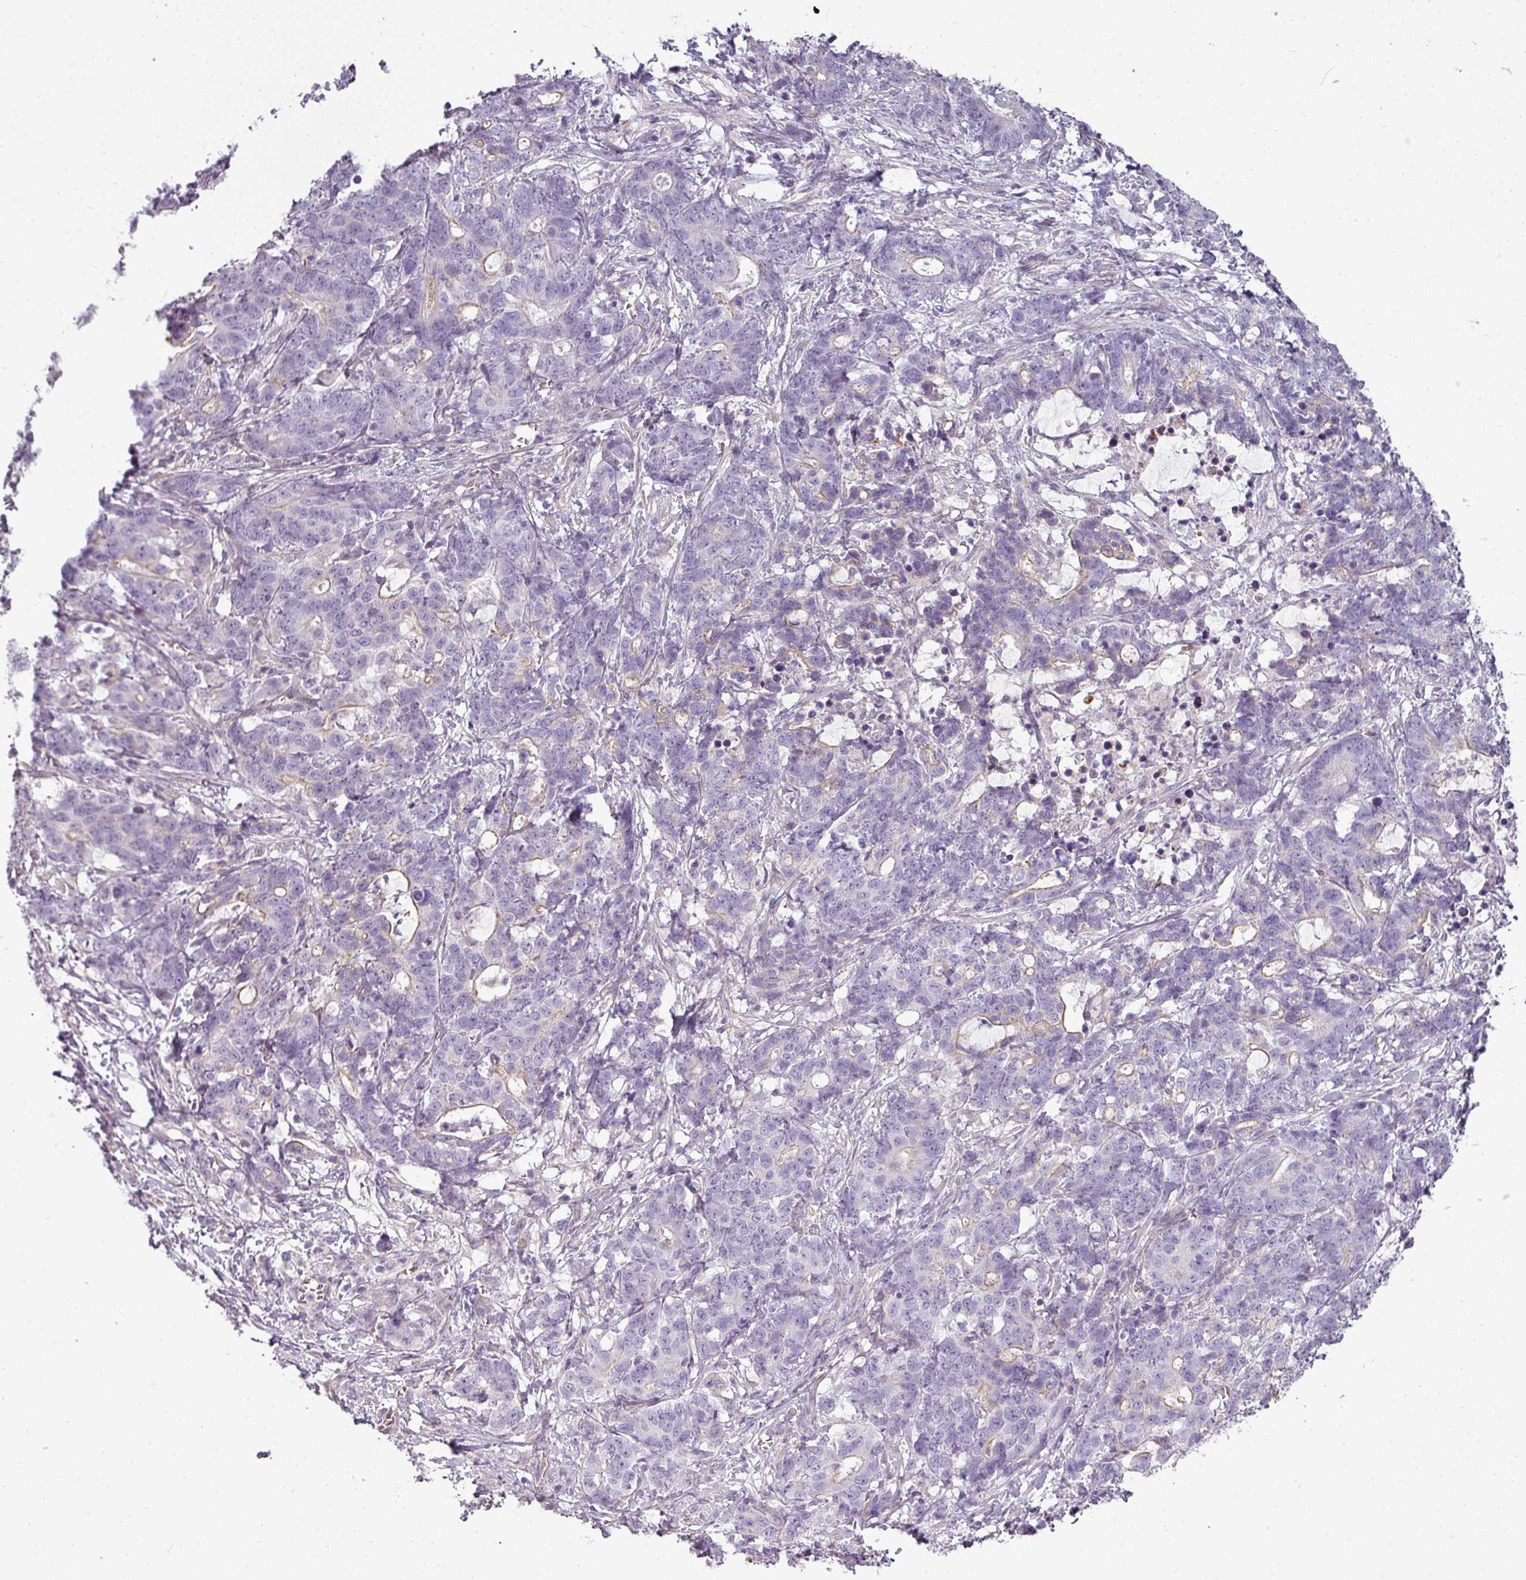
{"staining": {"intensity": "negative", "quantity": "none", "location": "none"}, "tissue": "stomach cancer", "cell_type": "Tumor cells", "image_type": "cancer", "snomed": [{"axis": "morphology", "description": "Normal tissue, NOS"}, {"axis": "morphology", "description": "Adenocarcinoma, NOS"}, {"axis": "topography", "description": "Stomach"}], "caption": "Immunohistochemistry (IHC) histopathology image of stomach adenocarcinoma stained for a protein (brown), which reveals no positivity in tumor cells.", "gene": "ASB1", "patient": {"sex": "female", "age": 64}}